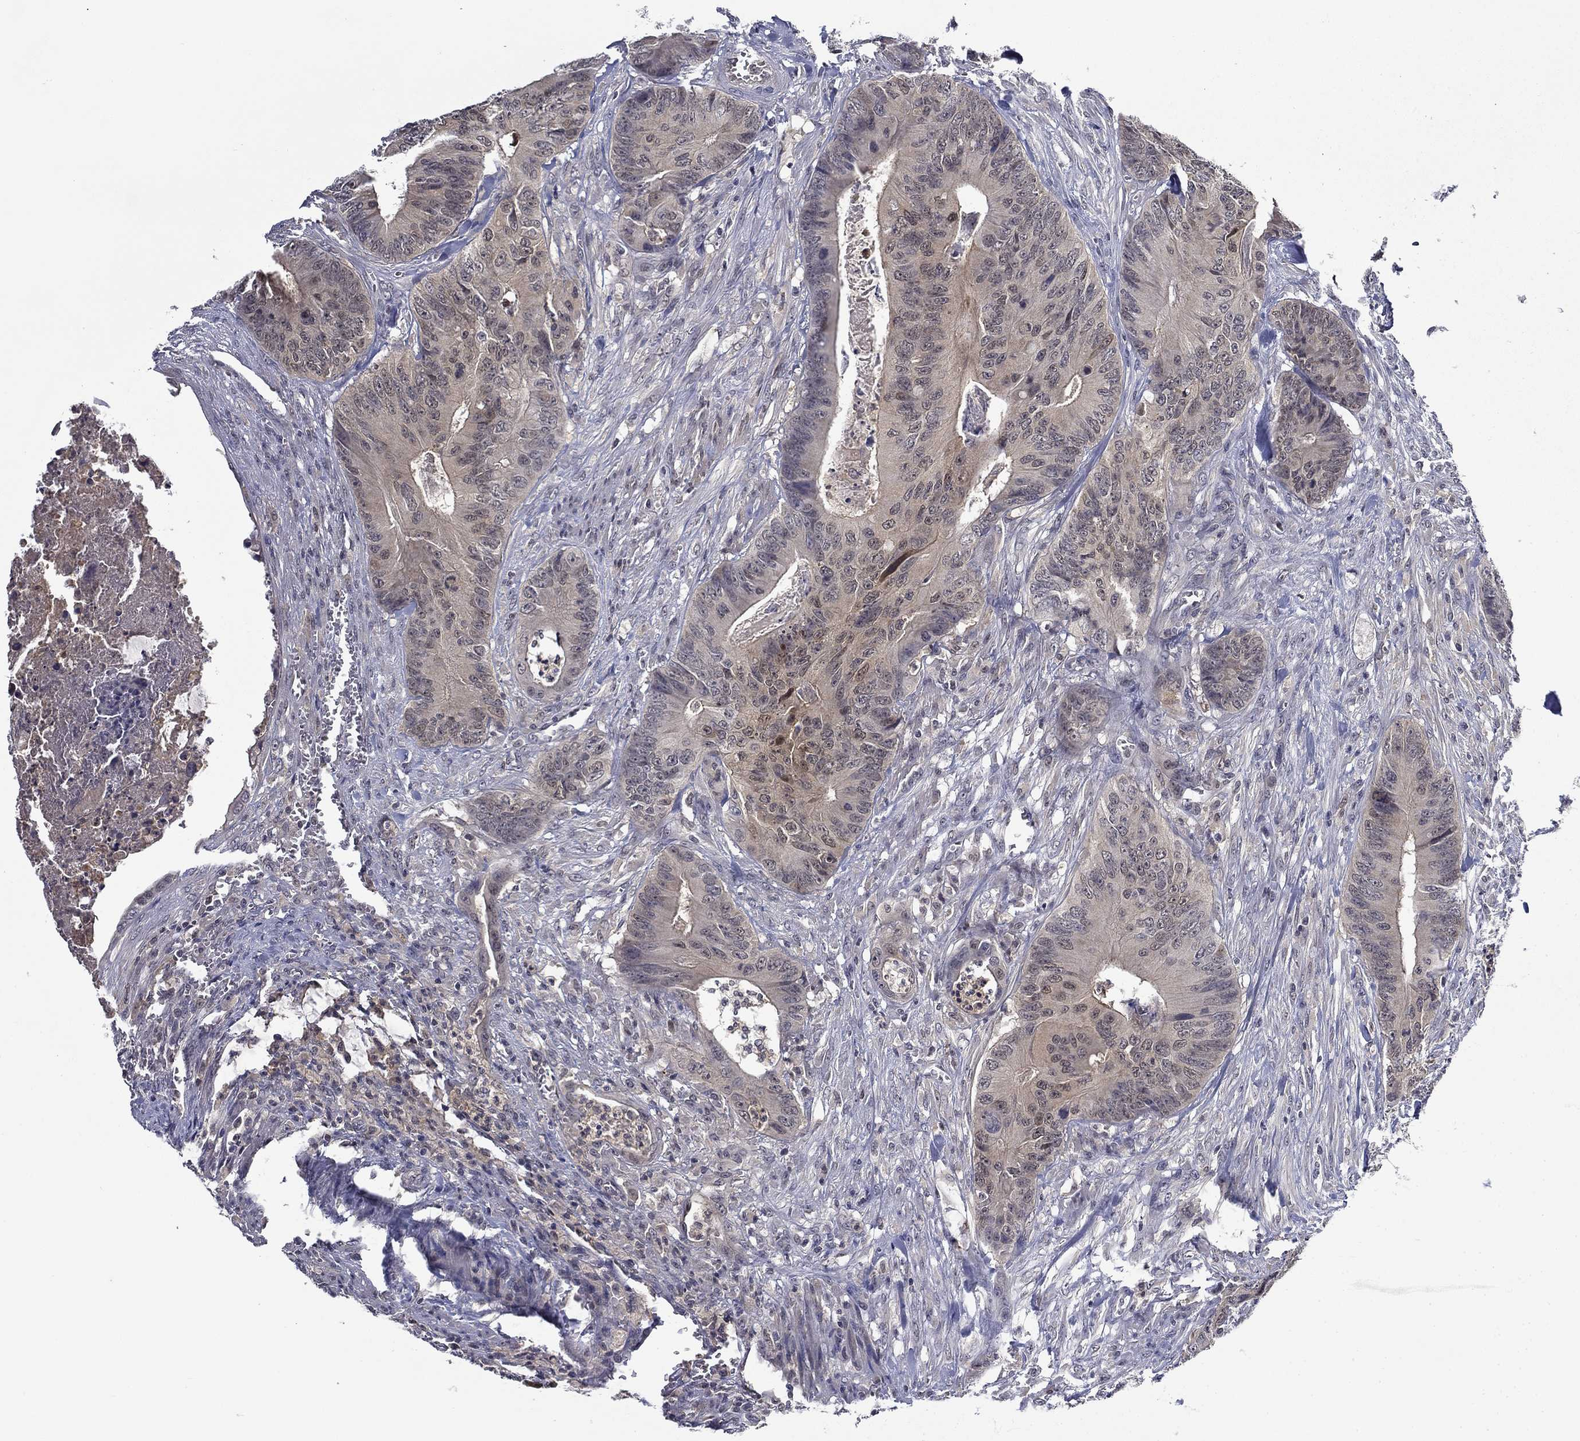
{"staining": {"intensity": "negative", "quantity": "none", "location": "none"}, "tissue": "colorectal cancer", "cell_type": "Tumor cells", "image_type": "cancer", "snomed": [{"axis": "morphology", "description": "Adenocarcinoma, NOS"}, {"axis": "topography", "description": "Colon"}], "caption": "Colorectal cancer (adenocarcinoma) was stained to show a protein in brown. There is no significant expression in tumor cells. The staining was performed using DAB to visualize the protein expression in brown, while the nuclei were stained in blue with hematoxylin (Magnification: 20x).", "gene": "DDTL", "patient": {"sex": "male", "age": 84}}